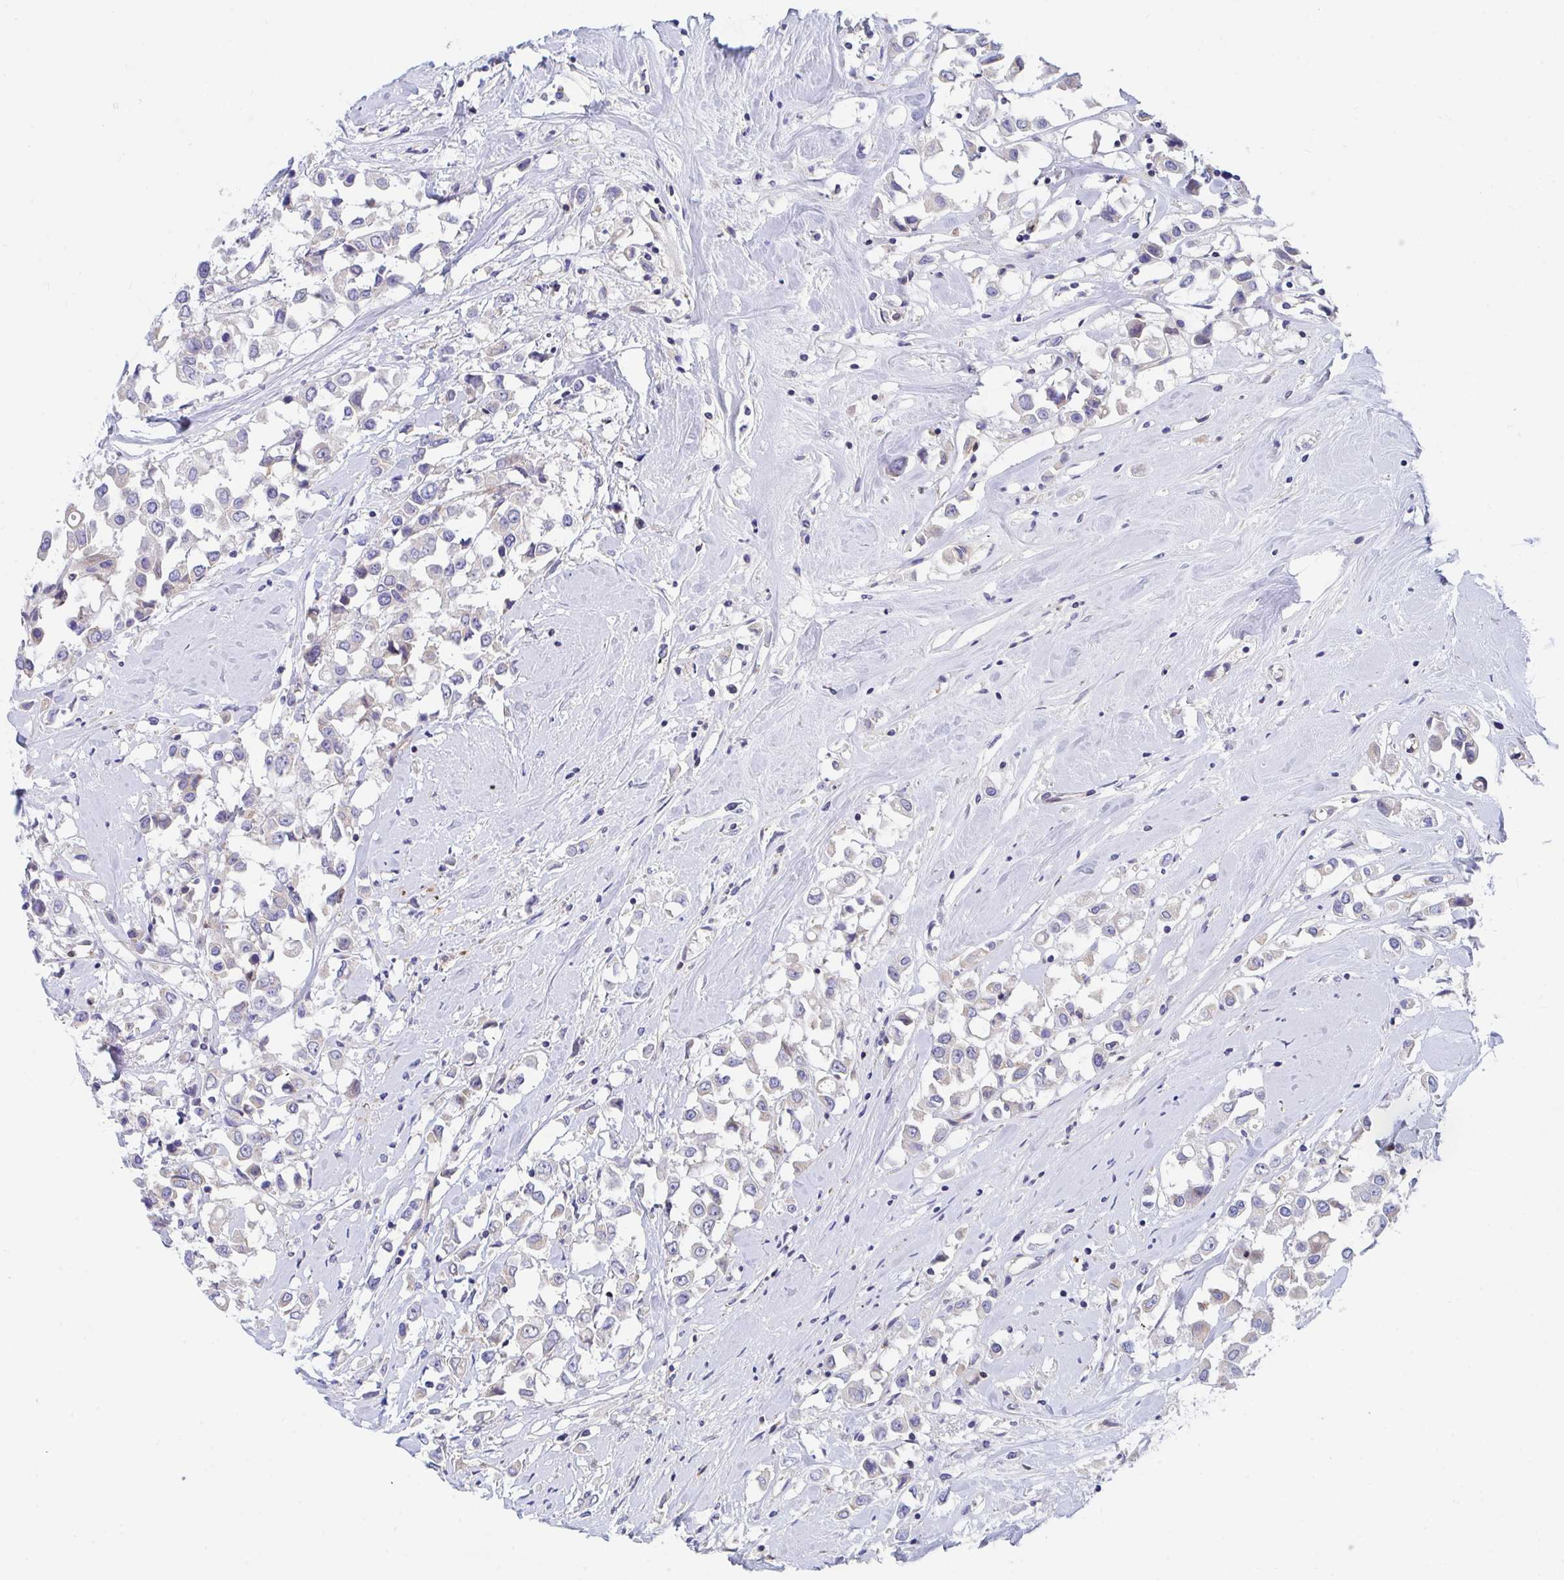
{"staining": {"intensity": "negative", "quantity": "none", "location": "none"}, "tissue": "breast cancer", "cell_type": "Tumor cells", "image_type": "cancer", "snomed": [{"axis": "morphology", "description": "Duct carcinoma"}, {"axis": "topography", "description": "Breast"}], "caption": "Histopathology image shows no significant protein expression in tumor cells of intraductal carcinoma (breast).", "gene": "P2RX3", "patient": {"sex": "female", "age": 61}}